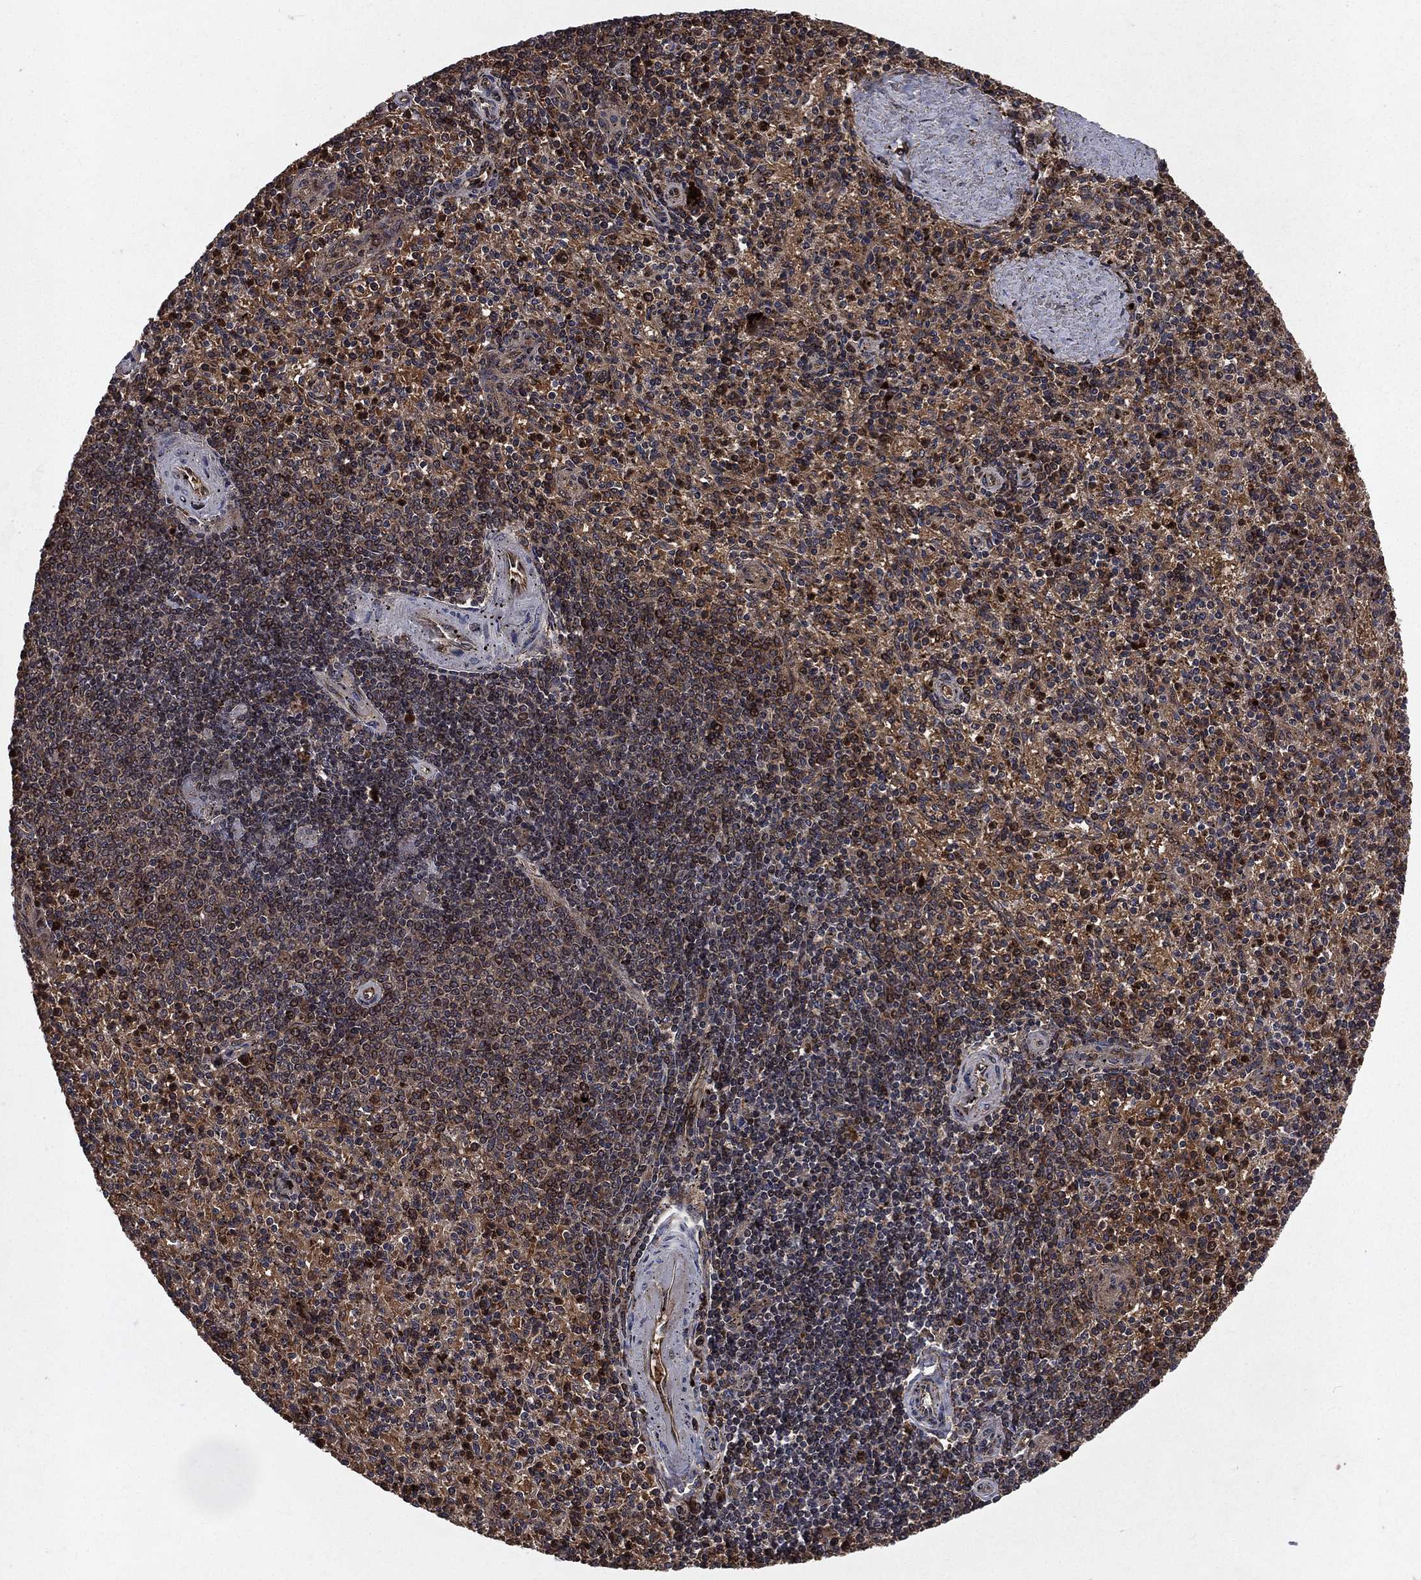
{"staining": {"intensity": "moderate", "quantity": "<25%", "location": "cytoplasmic/membranous"}, "tissue": "spleen", "cell_type": "Cells in red pulp", "image_type": "normal", "snomed": [{"axis": "morphology", "description": "Normal tissue, NOS"}, {"axis": "topography", "description": "Spleen"}], "caption": "The immunohistochemical stain highlights moderate cytoplasmic/membranous expression in cells in red pulp of benign spleen.", "gene": "LENG8", "patient": {"sex": "female", "age": 37}}